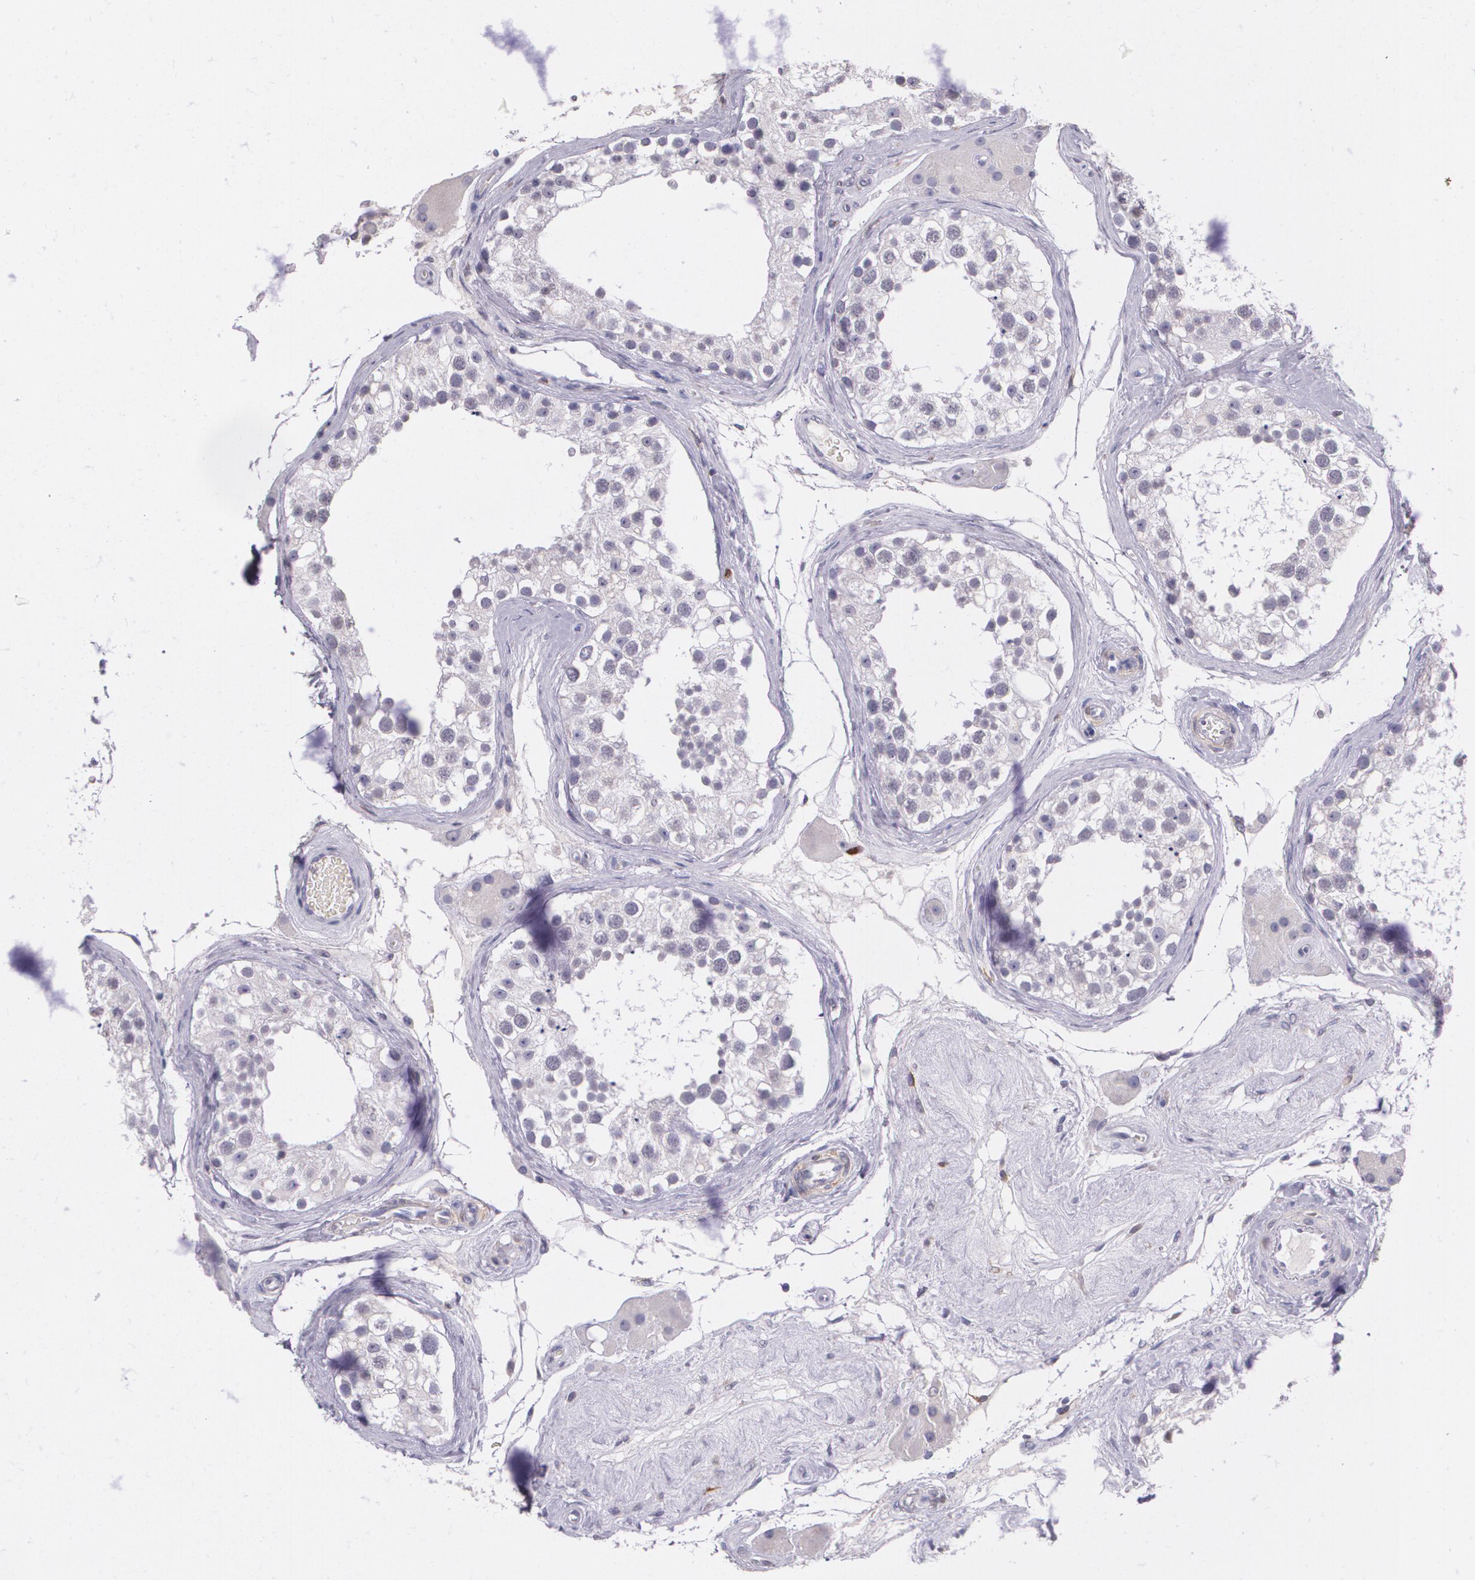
{"staining": {"intensity": "negative", "quantity": "none", "location": "none"}, "tissue": "testis", "cell_type": "Cells in seminiferous ducts", "image_type": "normal", "snomed": [{"axis": "morphology", "description": "Normal tissue, NOS"}, {"axis": "topography", "description": "Testis"}], "caption": "The micrograph exhibits no significant positivity in cells in seminiferous ducts of testis. (Immunohistochemistry, brightfield microscopy, high magnification).", "gene": "RTN1", "patient": {"sex": "male", "age": 68}}